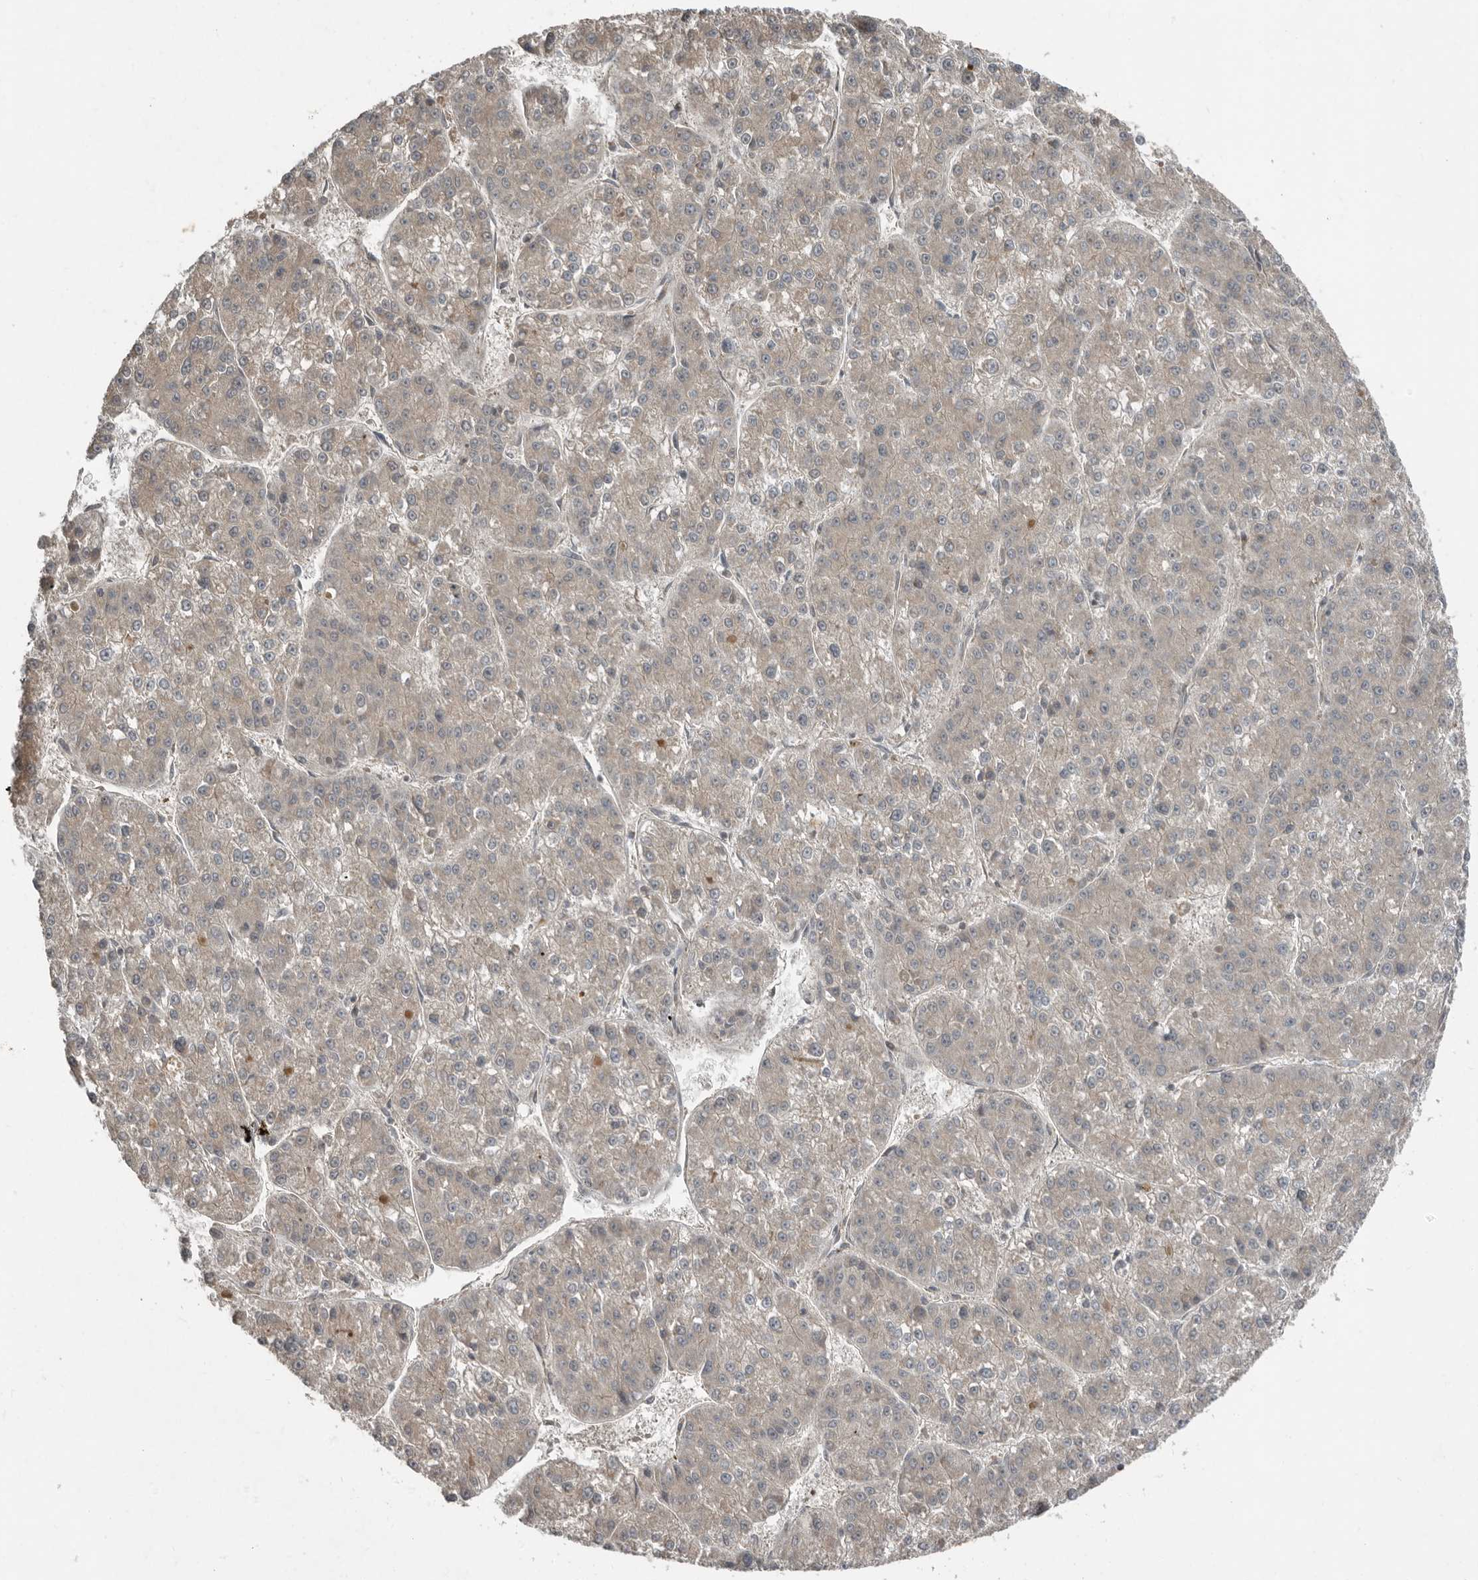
{"staining": {"intensity": "weak", "quantity": ">75%", "location": "cytoplasmic/membranous"}, "tissue": "liver cancer", "cell_type": "Tumor cells", "image_type": "cancer", "snomed": [{"axis": "morphology", "description": "Carcinoma, Hepatocellular, NOS"}, {"axis": "topography", "description": "Liver"}], "caption": "Immunohistochemical staining of liver cancer (hepatocellular carcinoma) demonstrates low levels of weak cytoplasmic/membranous protein staining in about >75% of tumor cells. Ihc stains the protein in brown and the nuclei are stained blue.", "gene": "SLC6A7", "patient": {"sex": "female", "age": 73}}